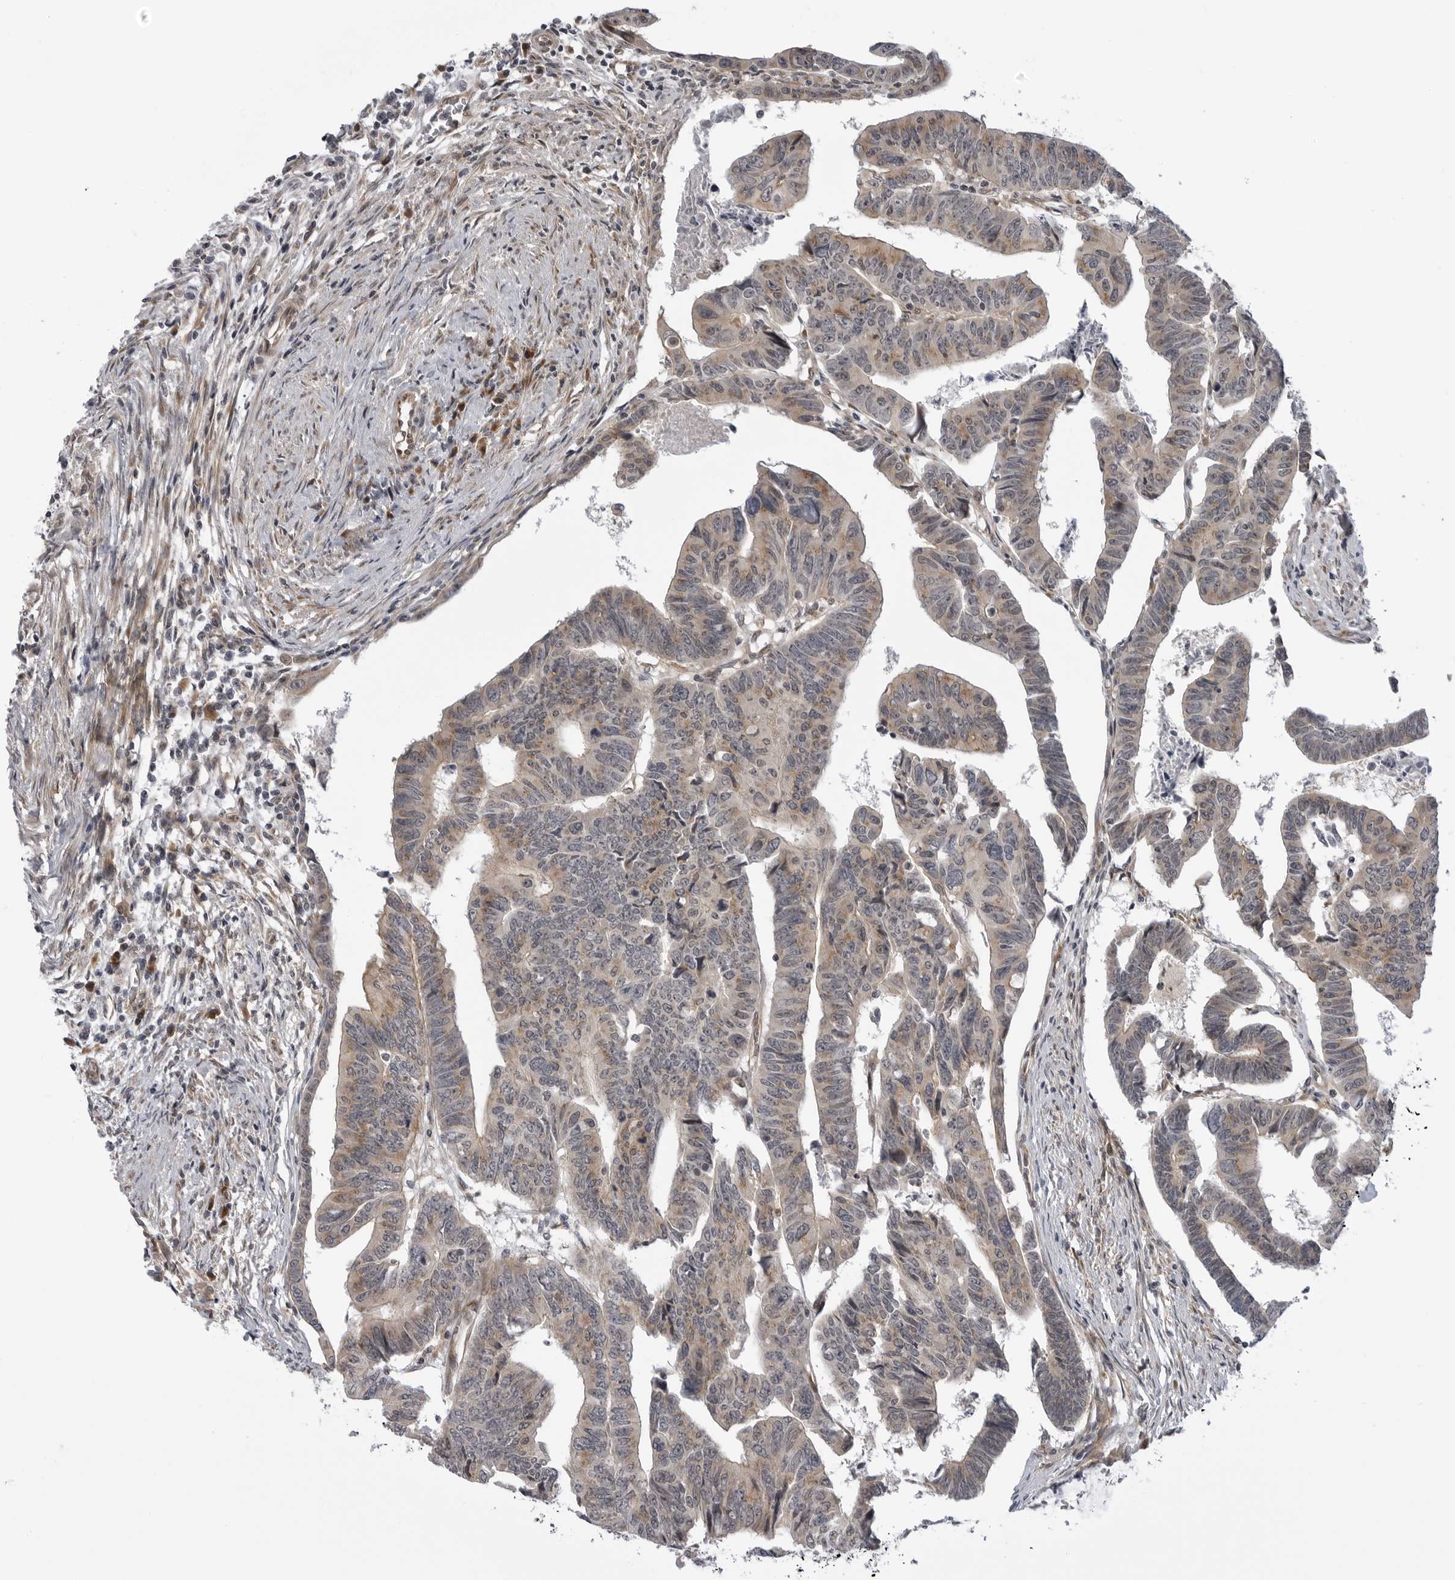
{"staining": {"intensity": "weak", "quantity": ">75%", "location": "cytoplasmic/membranous"}, "tissue": "colorectal cancer", "cell_type": "Tumor cells", "image_type": "cancer", "snomed": [{"axis": "morphology", "description": "Adenocarcinoma, NOS"}, {"axis": "topography", "description": "Rectum"}], "caption": "Colorectal cancer (adenocarcinoma) stained with a protein marker reveals weak staining in tumor cells.", "gene": "LRRC45", "patient": {"sex": "female", "age": 65}}